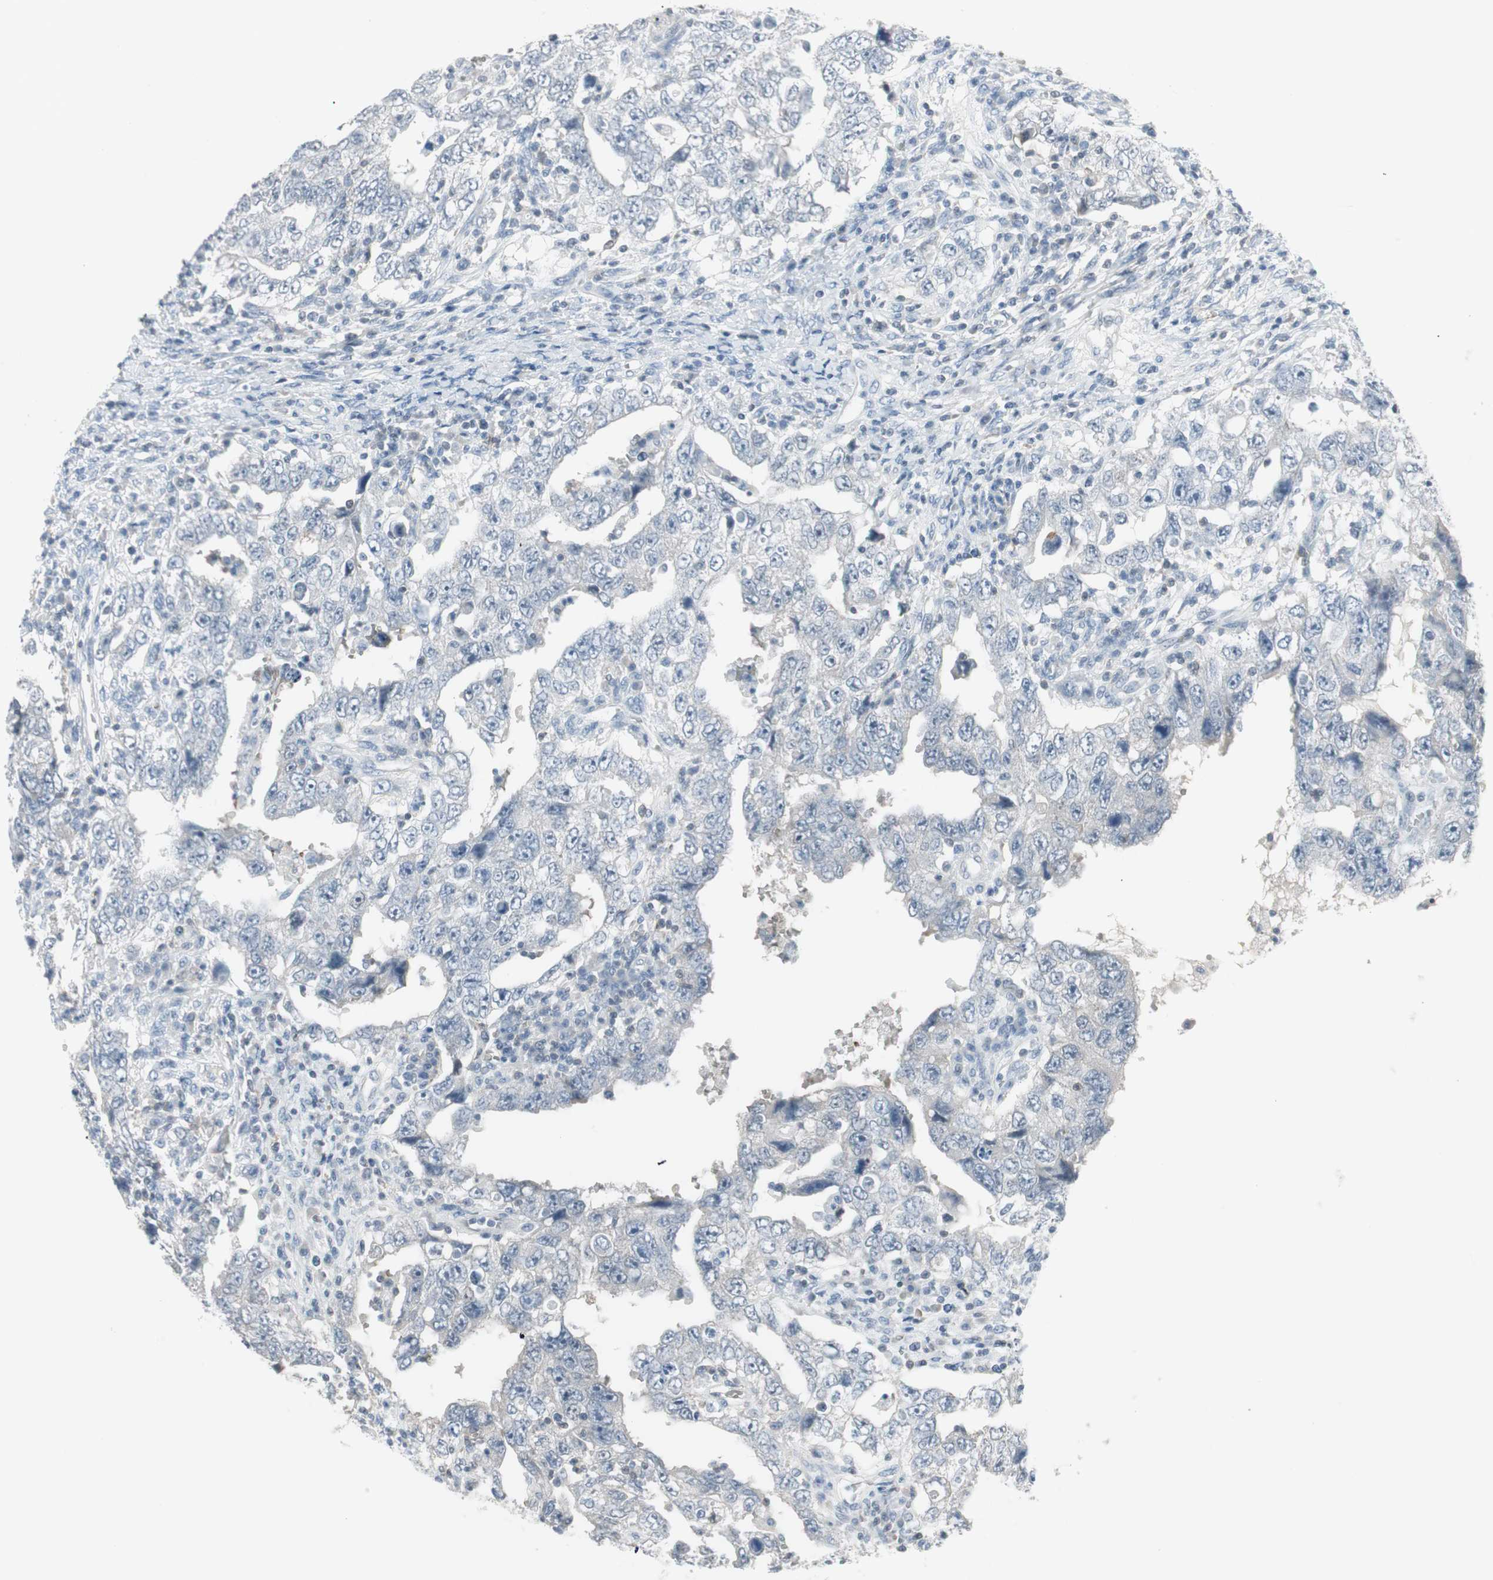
{"staining": {"intensity": "negative", "quantity": "none", "location": "none"}, "tissue": "testis cancer", "cell_type": "Tumor cells", "image_type": "cancer", "snomed": [{"axis": "morphology", "description": "Carcinoma, Embryonal, NOS"}, {"axis": "topography", "description": "Testis"}], "caption": "Immunohistochemistry of human testis cancer reveals no expression in tumor cells.", "gene": "MAP4K1", "patient": {"sex": "male", "age": 26}}